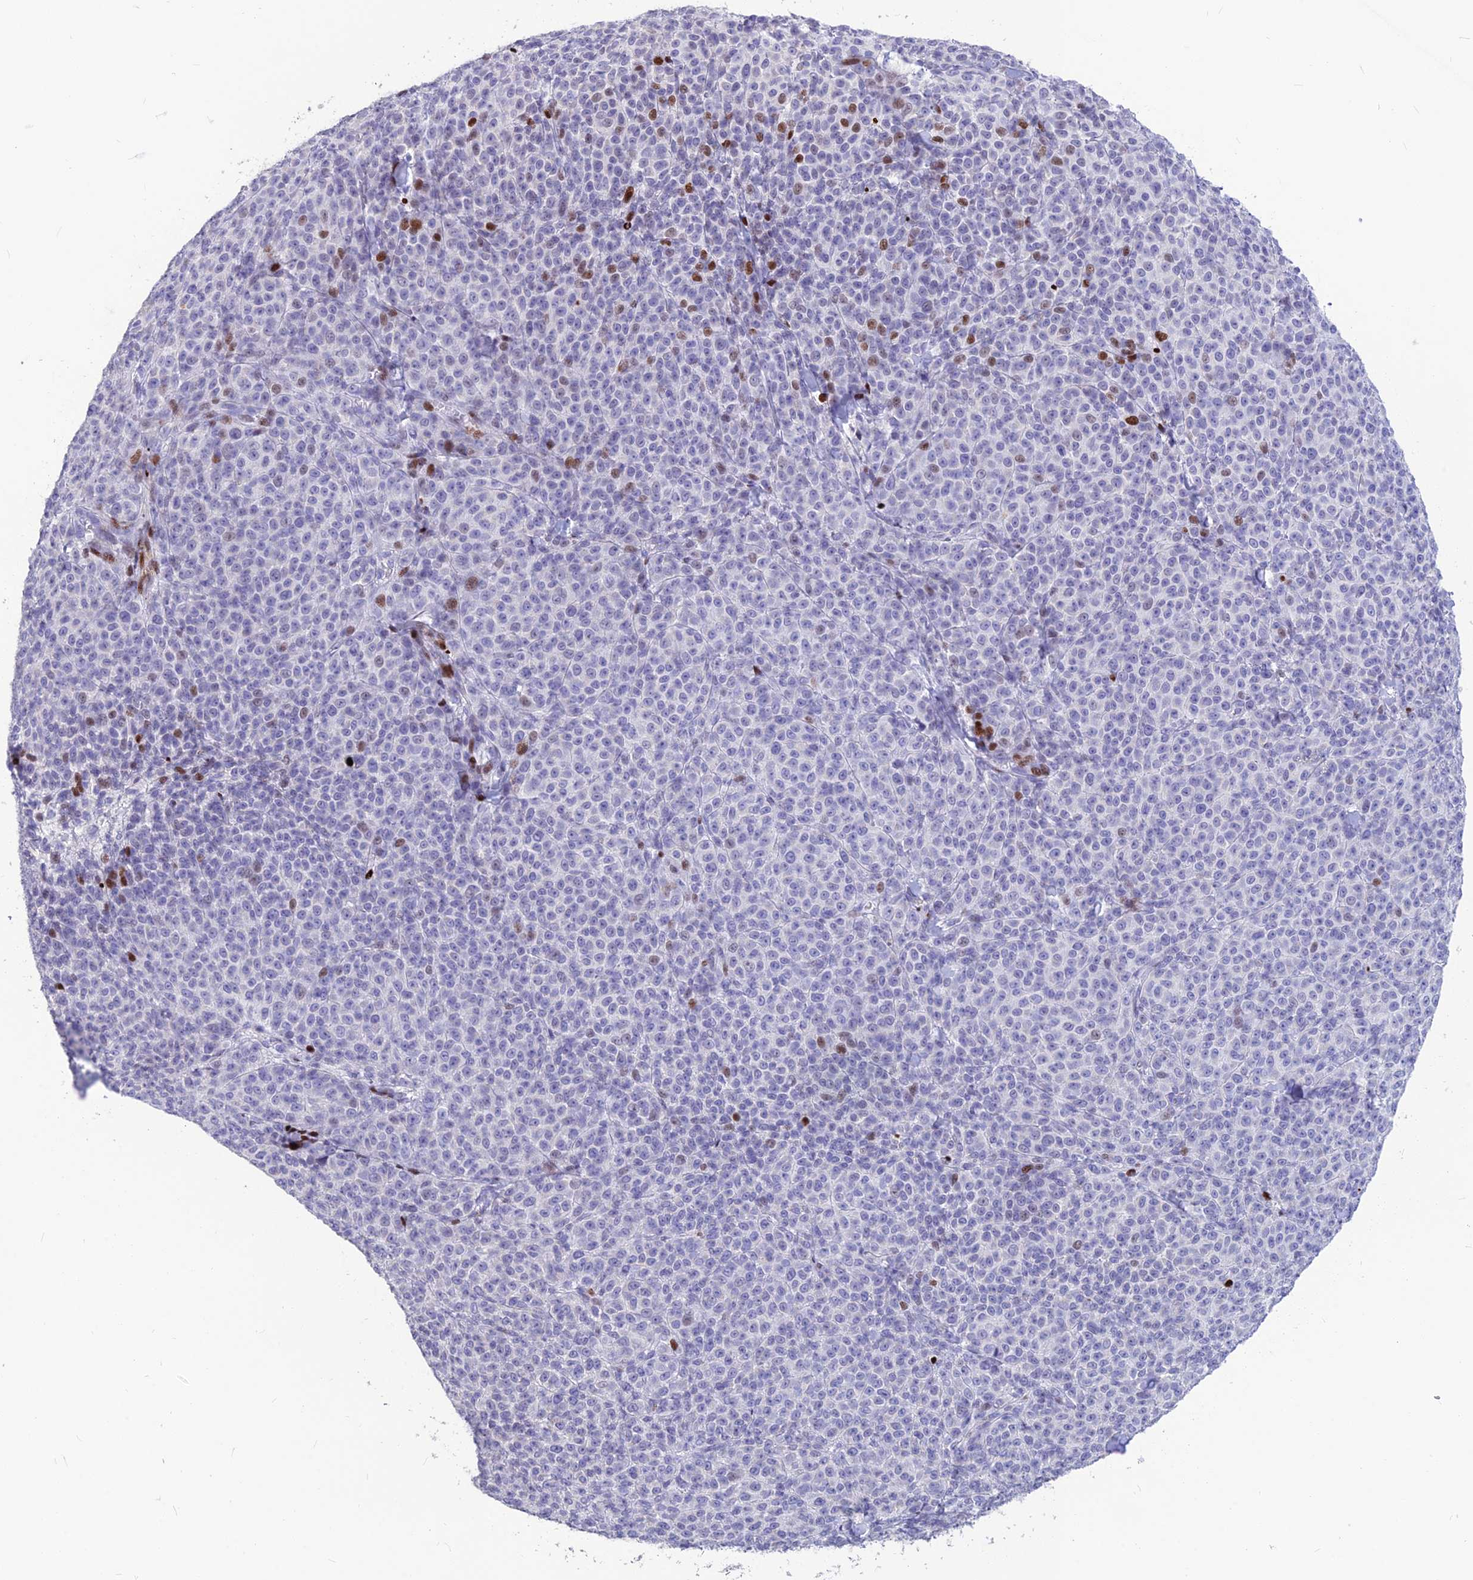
{"staining": {"intensity": "negative", "quantity": "none", "location": "none"}, "tissue": "melanoma", "cell_type": "Tumor cells", "image_type": "cancer", "snomed": [{"axis": "morphology", "description": "Normal tissue, NOS"}, {"axis": "morphology", "description": "Malignant melanoma, NOS"}, {"axis": "topography", "description": "Skin"}], "caption": "Immunohistochemical staining of melanoma shows no significant staining in tumor cells.", "gene": "PRPS1", "patient": {"sex": "female", "age": 34}}